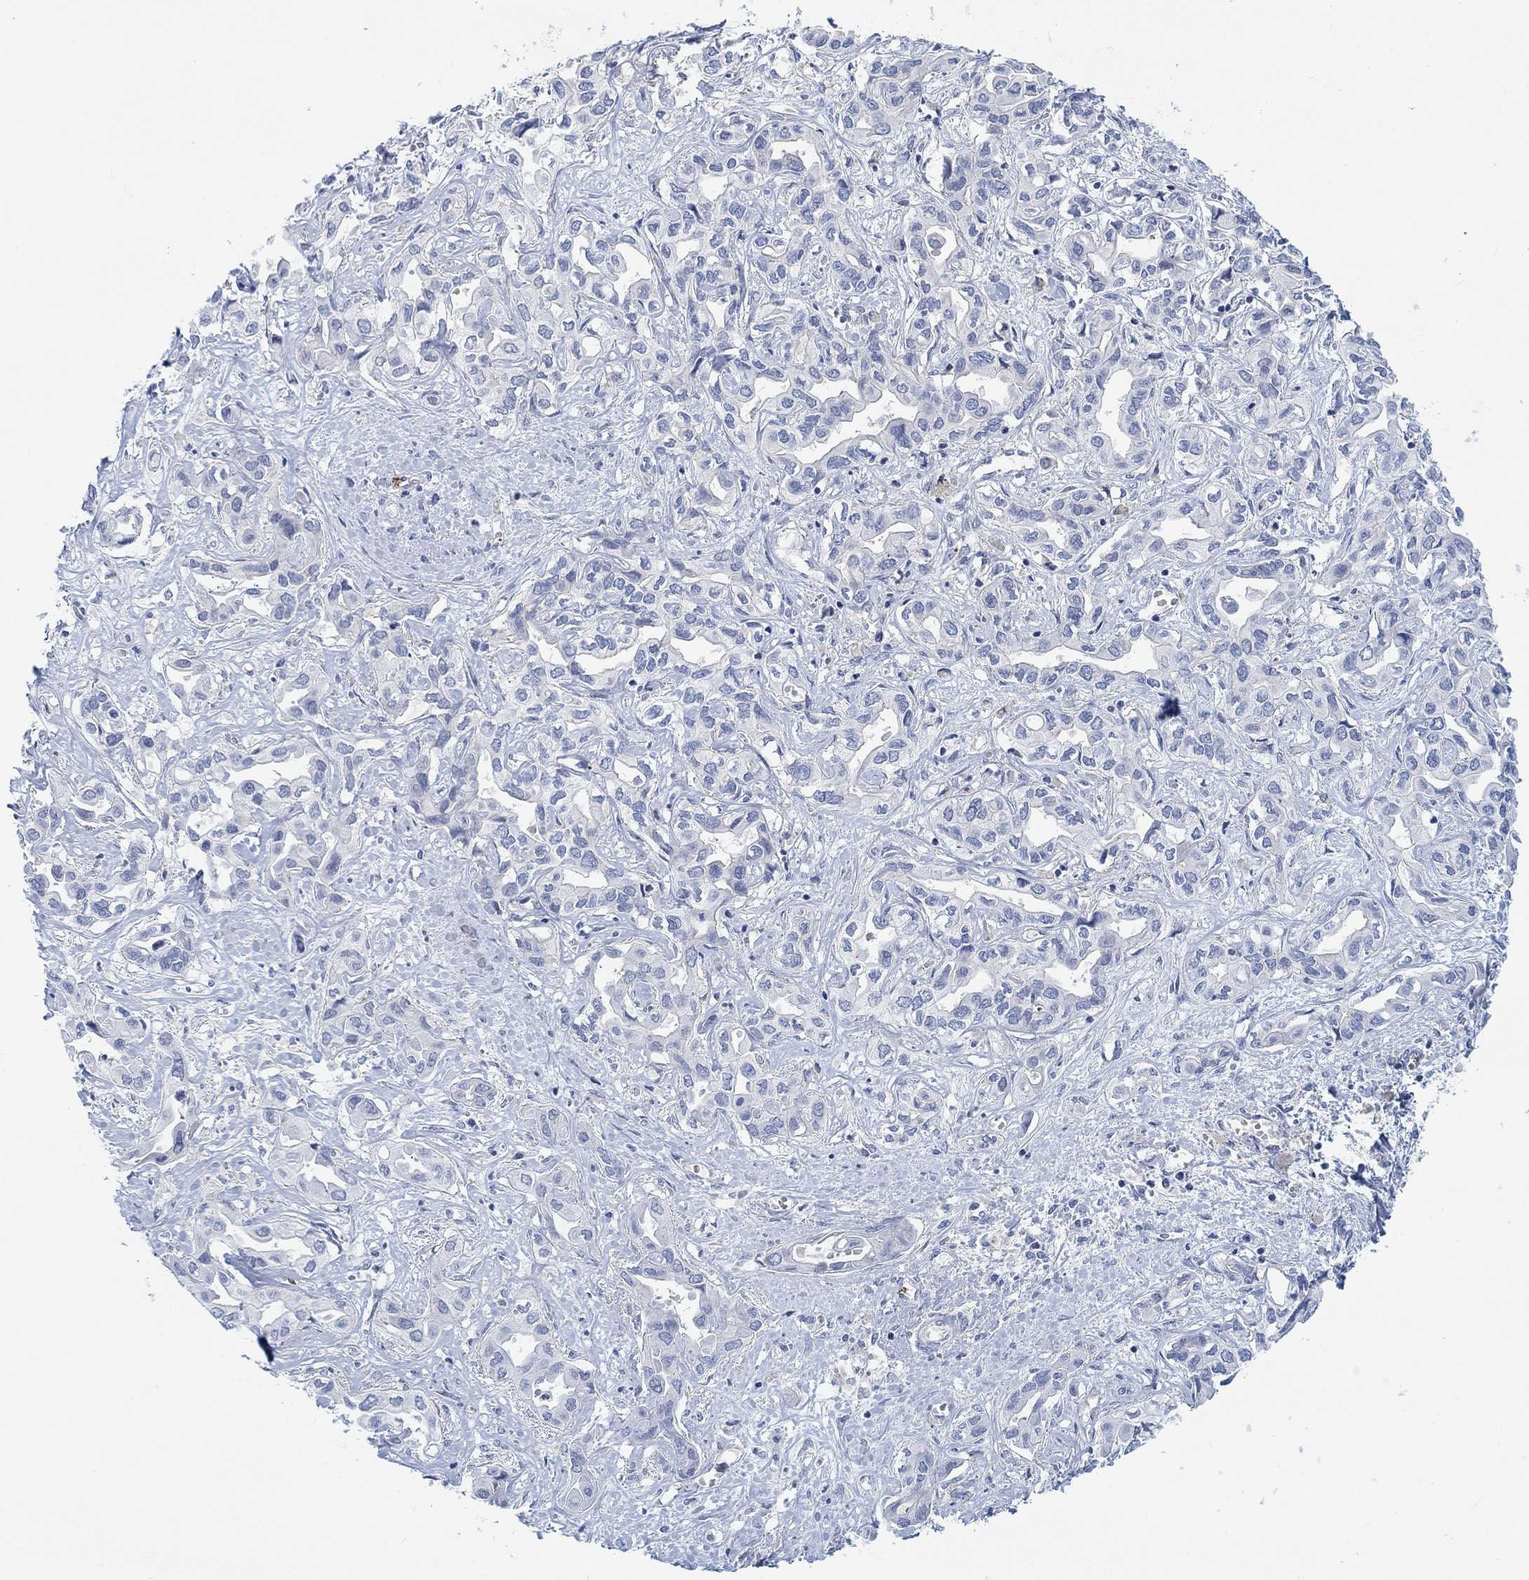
{"staining": {"intensity": "negative", "quantity": "none", "location": "none"}, "tissue": "liver cancer", "cell_type": "Tumor cells", "image_type": "cancer", "snomed": [{"axis": "morphology", "description": "Cholangiocarcinoma"}, {"axis": "topography", "description": "Liver"}], "caption": "Tumor cells are negative for brown protein staining in liver cholangiocarcinoma.", "gene": "PMFBP1", "patient": {"sex": "female", "age": 64}}